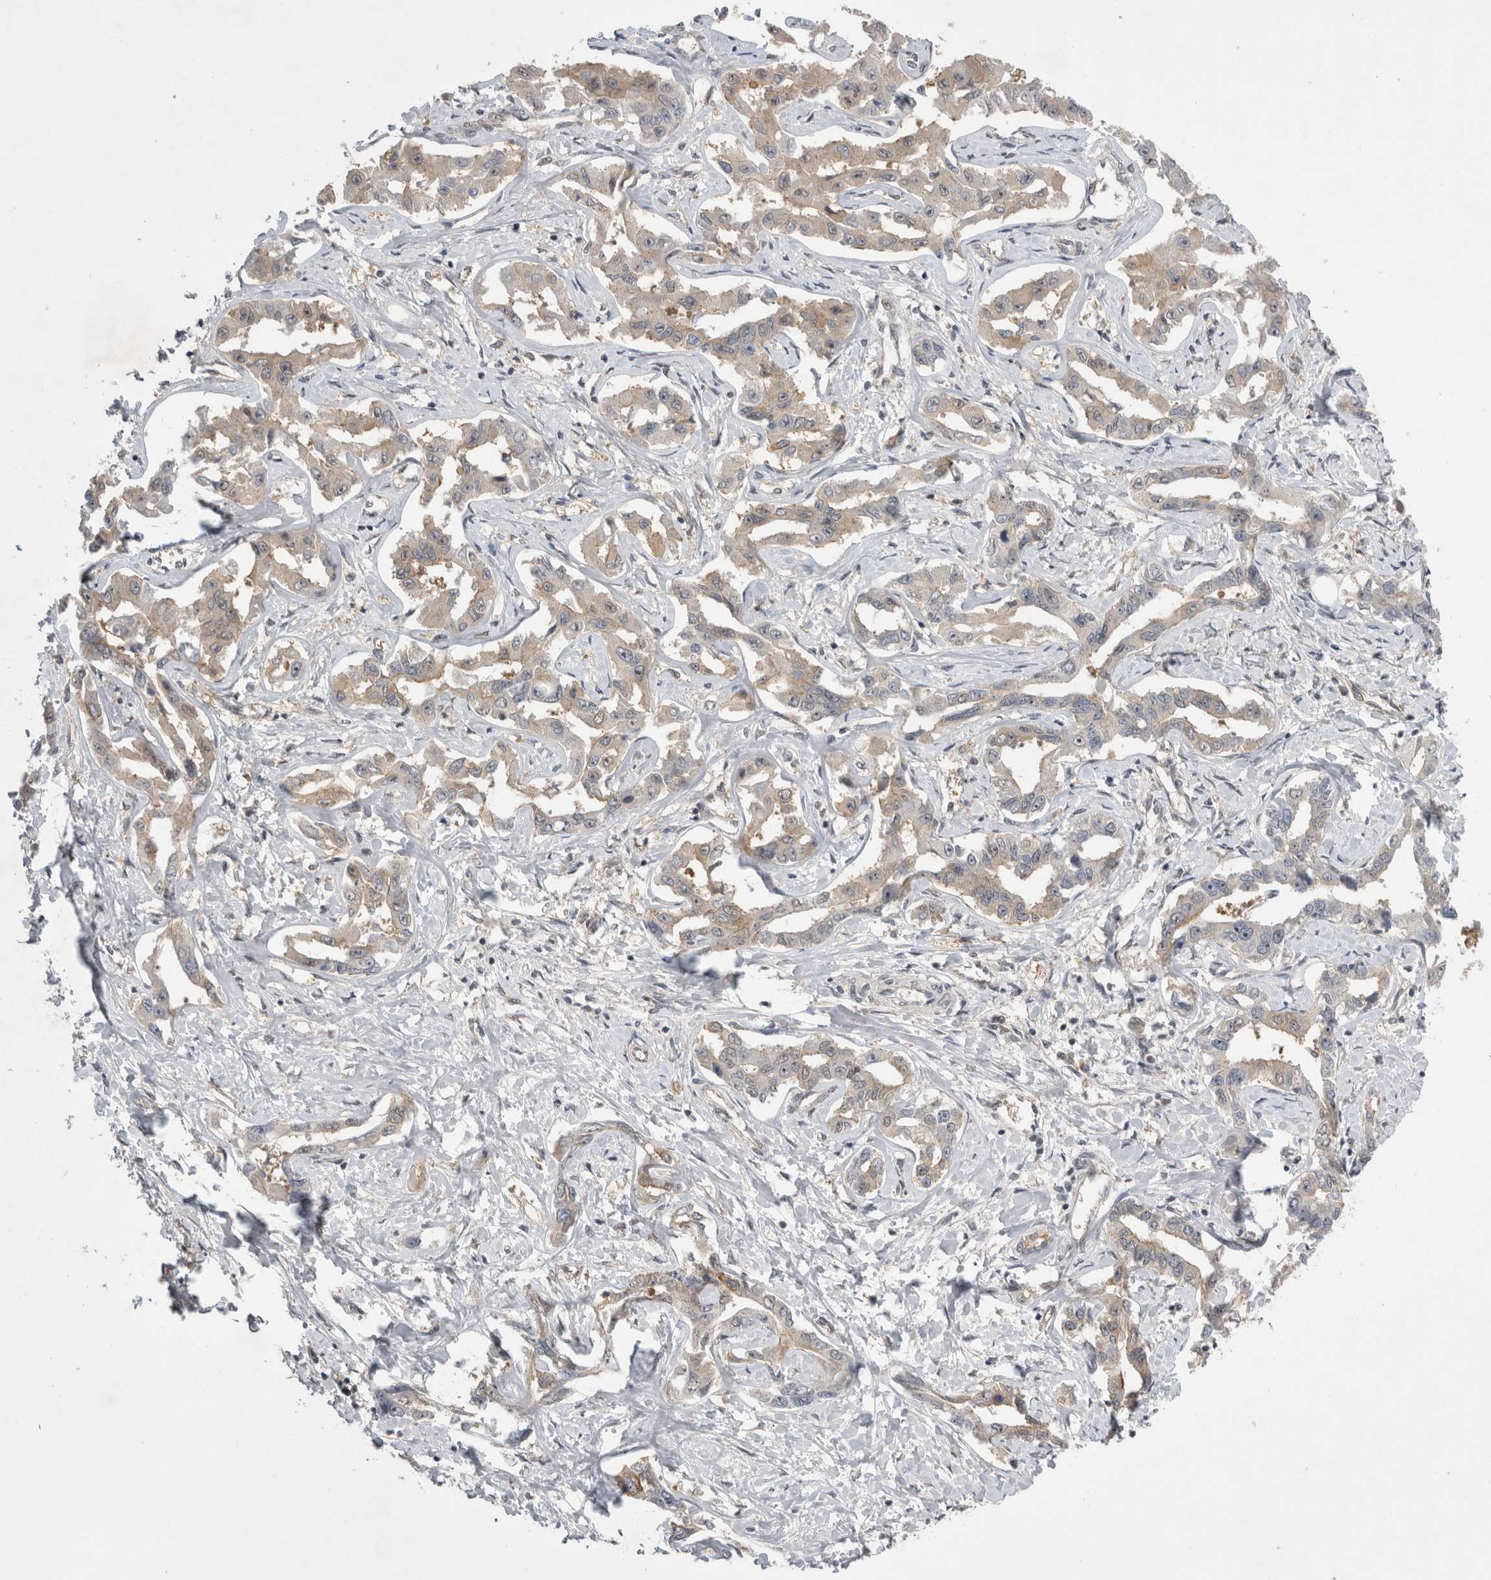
{"staining": {"intensity": "negative", "quantity": "none", "location": "none"}, "tissue": "liver cancer", "cell_type": "Tumor cells", "image_type": "cancer", "snomed": [{"axis": "morphology", "description": "Cholangiocarcinoma"}, {"axis": "topography", "description": "Liver"}], "caption": "Tumor cells are negative for protein expression in human cholangiocarcinoma (liver).", "gene": "ZNF341", "patient": {"sex": "male", "age": 59}}